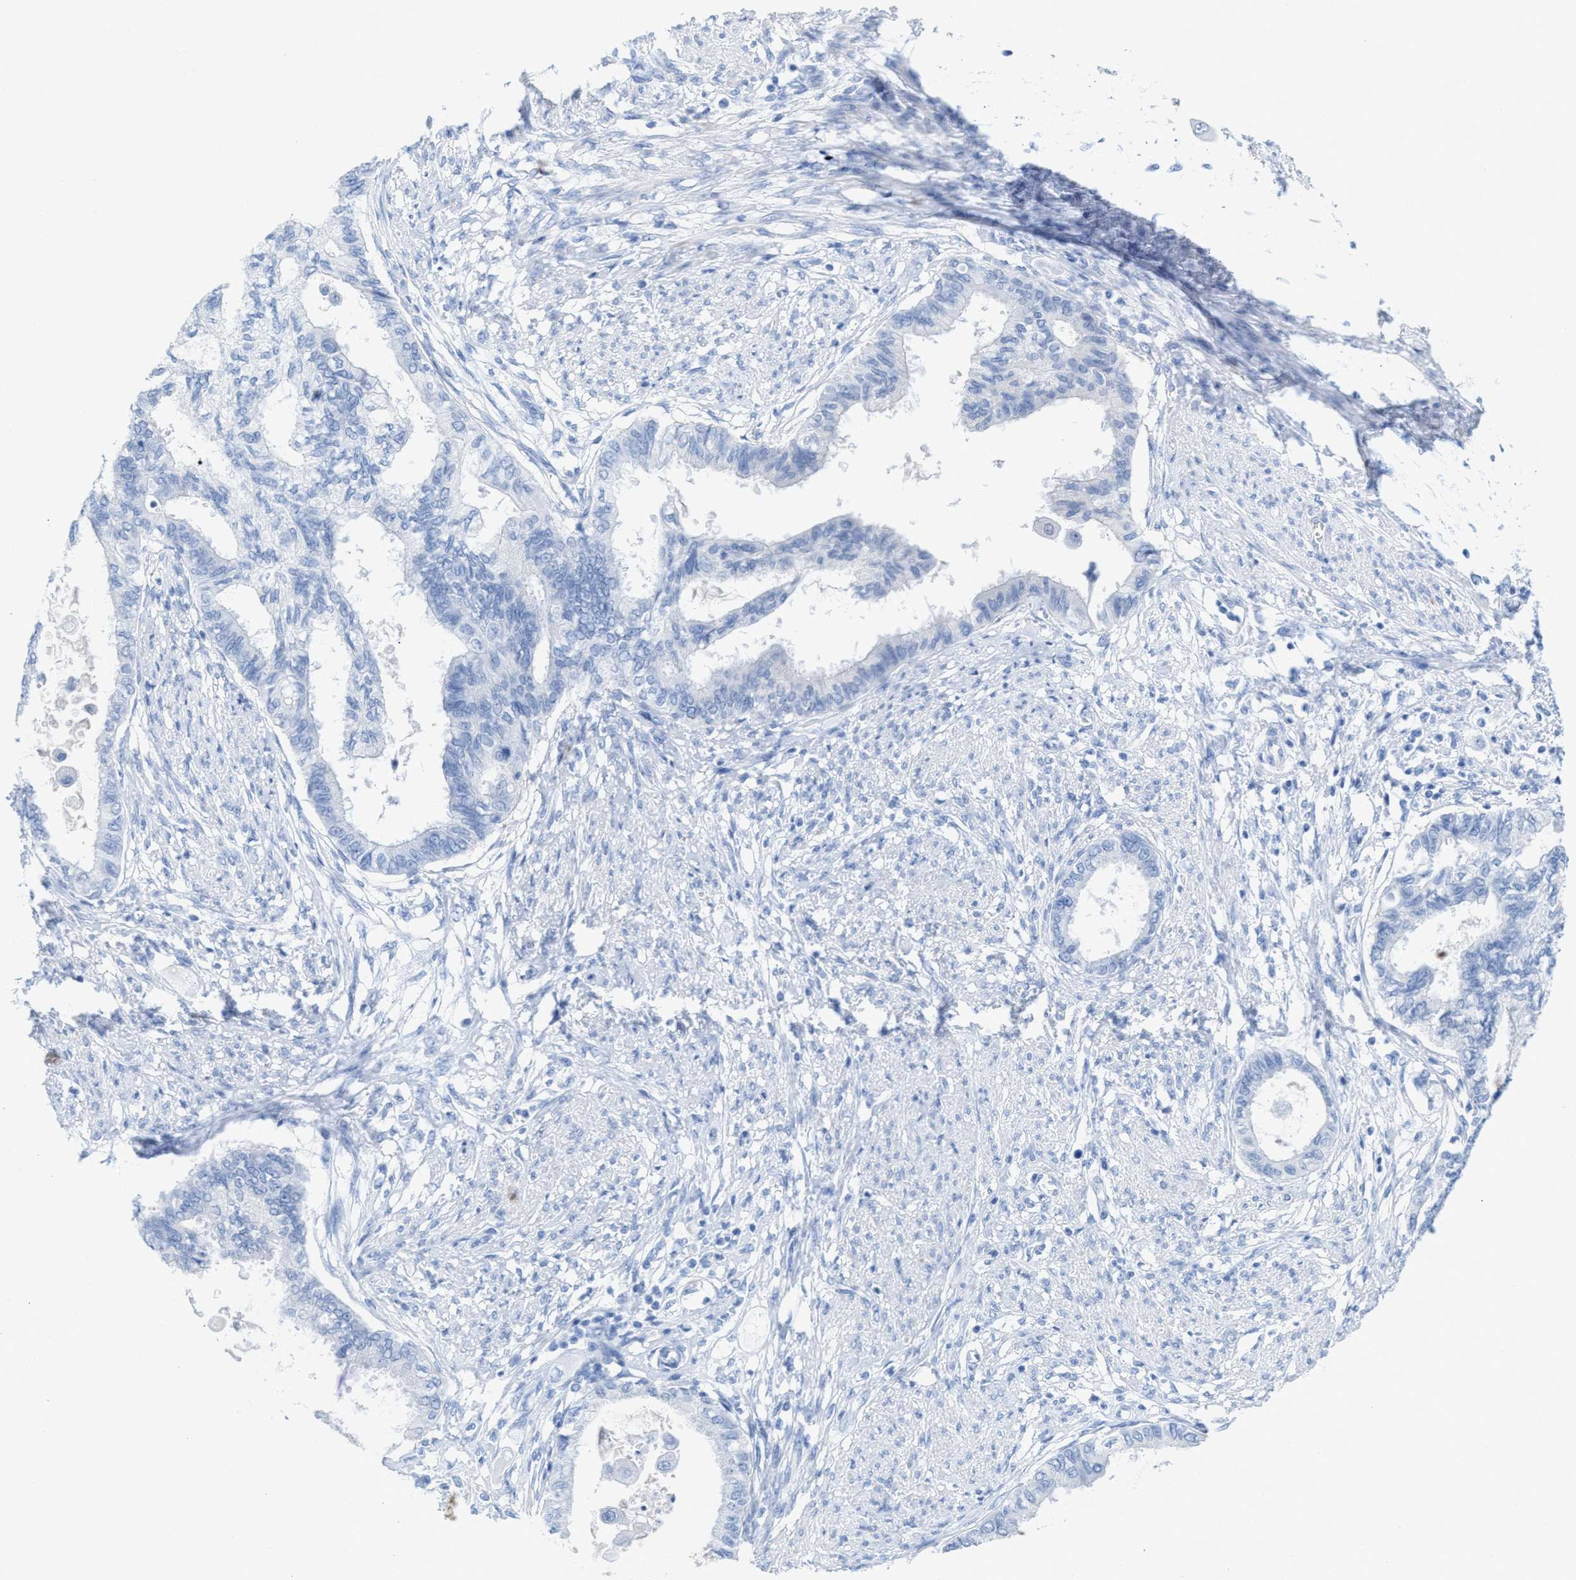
{"staining": {"intensity": "negative", "quantity": "none", "location": "none"}, "tissue": "cervical cancer", "cell_type": "Tumor cells", "image_type": "cancer", "snomed": [{"axis": "morphology", "description": "Normal tissue, NOS"}, {"axis": "morphology", "description": "Adenocarcinoma, NOS"}, {"axis": "topography", "description": "Cervix"}, {"axis": "topography", "description": "Endometrium"}], "caption": "A histopathology image of cervical cancer stained for a protein exhibits no brown staining in tumor cells.", "gene": "ANKFN1", "patient": {"sex": "female", "age": 86}}